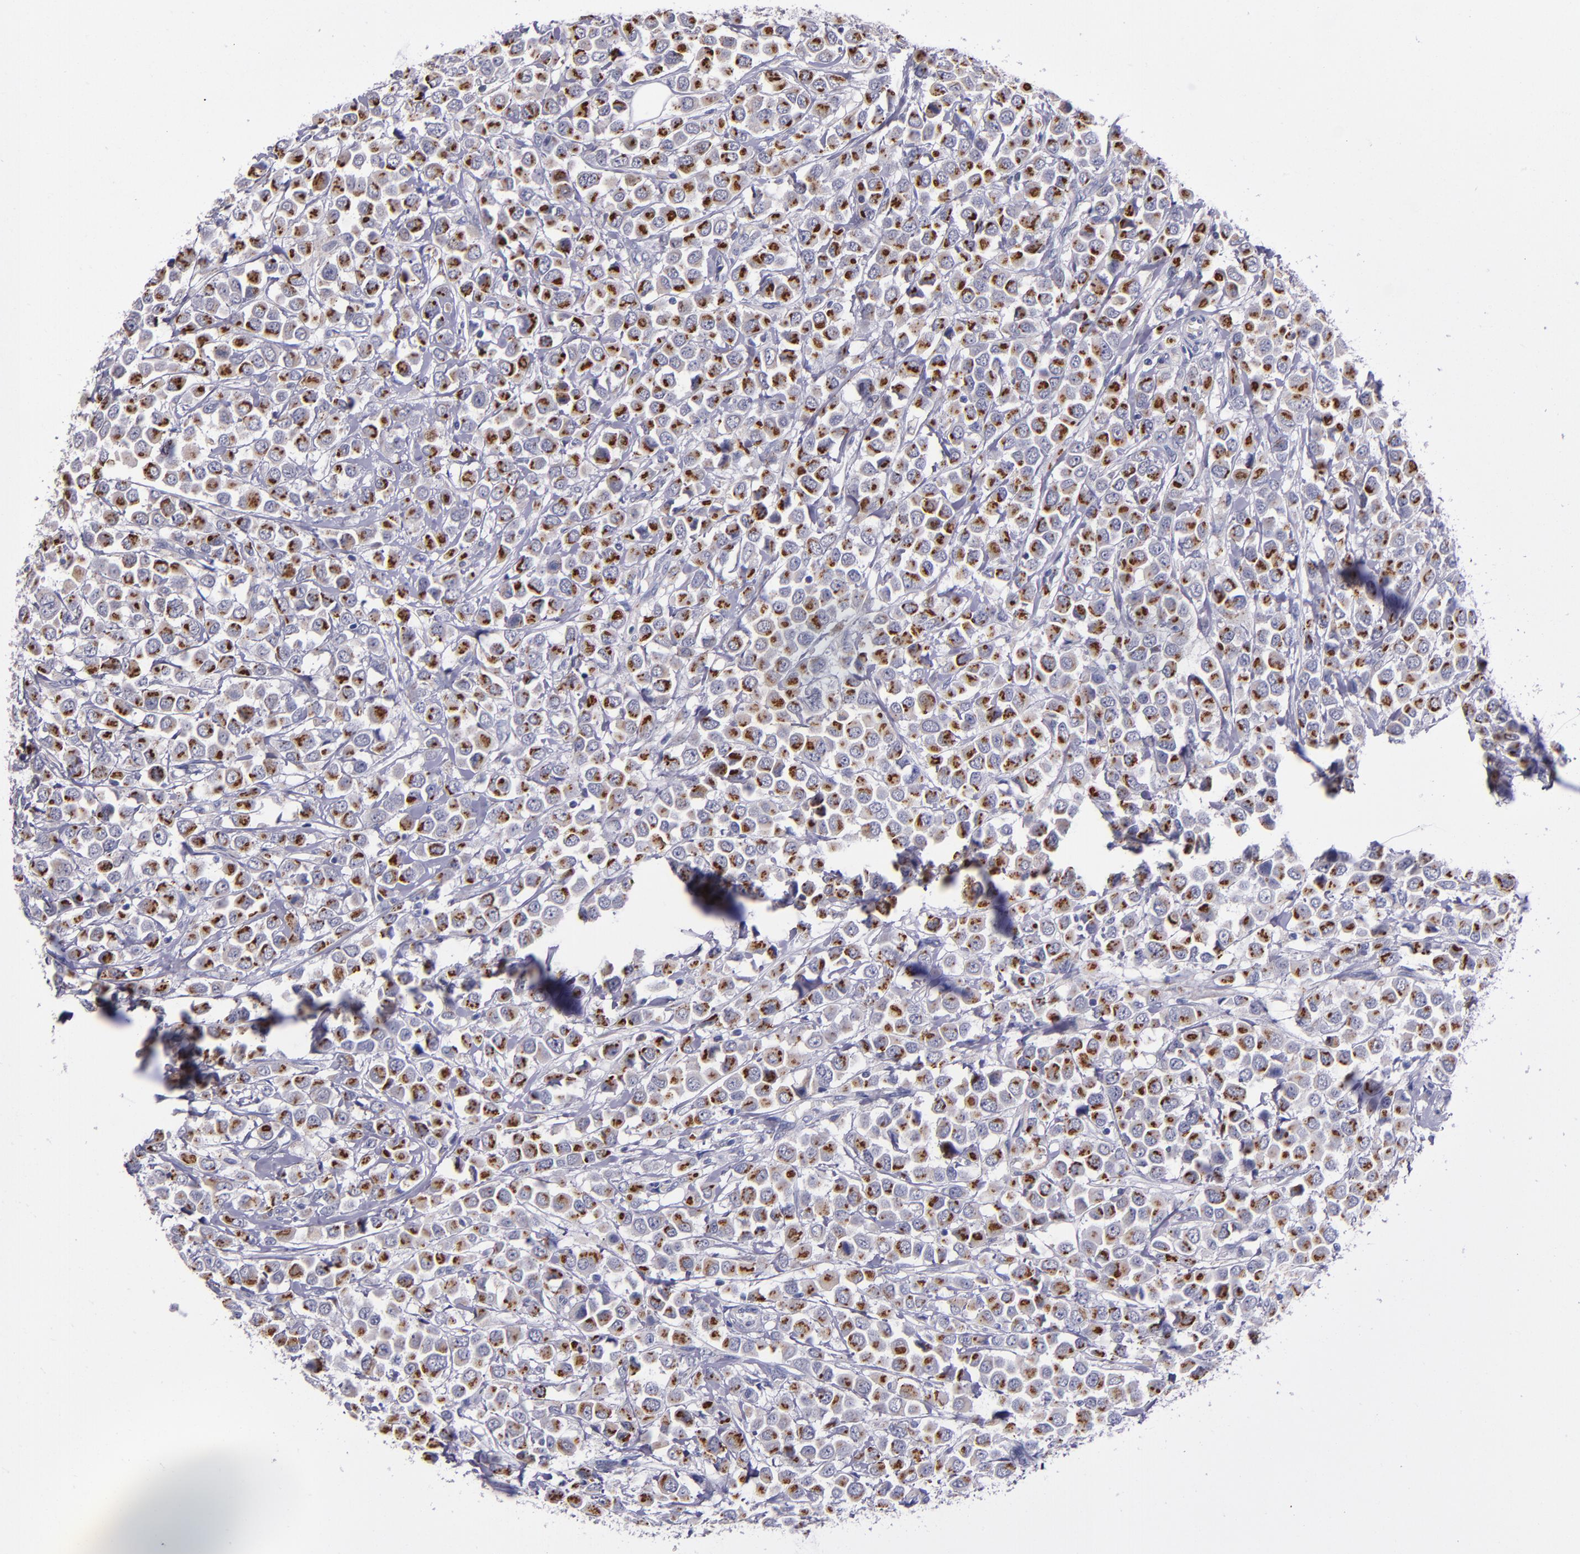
{"staining": {"intensity": "strong", "quantity": ">75%", "location": "cytoplasmic/membranous"}, "tissue": "breast cancer", "cell_type": "Tumor cells", "image_type": "cancer", "snomed": [{"axis": "morphology", "description": "Duct carcinoma"}, {"axis": "topography", "description": "Breast"}], "caption": "The photomicrograph reveals a brown stain indicating the presence of a protein in the cytoplasmic/membranous of tumor cells in intraductal carcinoma (breast). The staining was performed using DAB, with brown indicating positive protein expression. Nuclei are stained blue with hematoxylin.", "gene": "RAB41", "patient": {"sex": "female", "age": 61}}